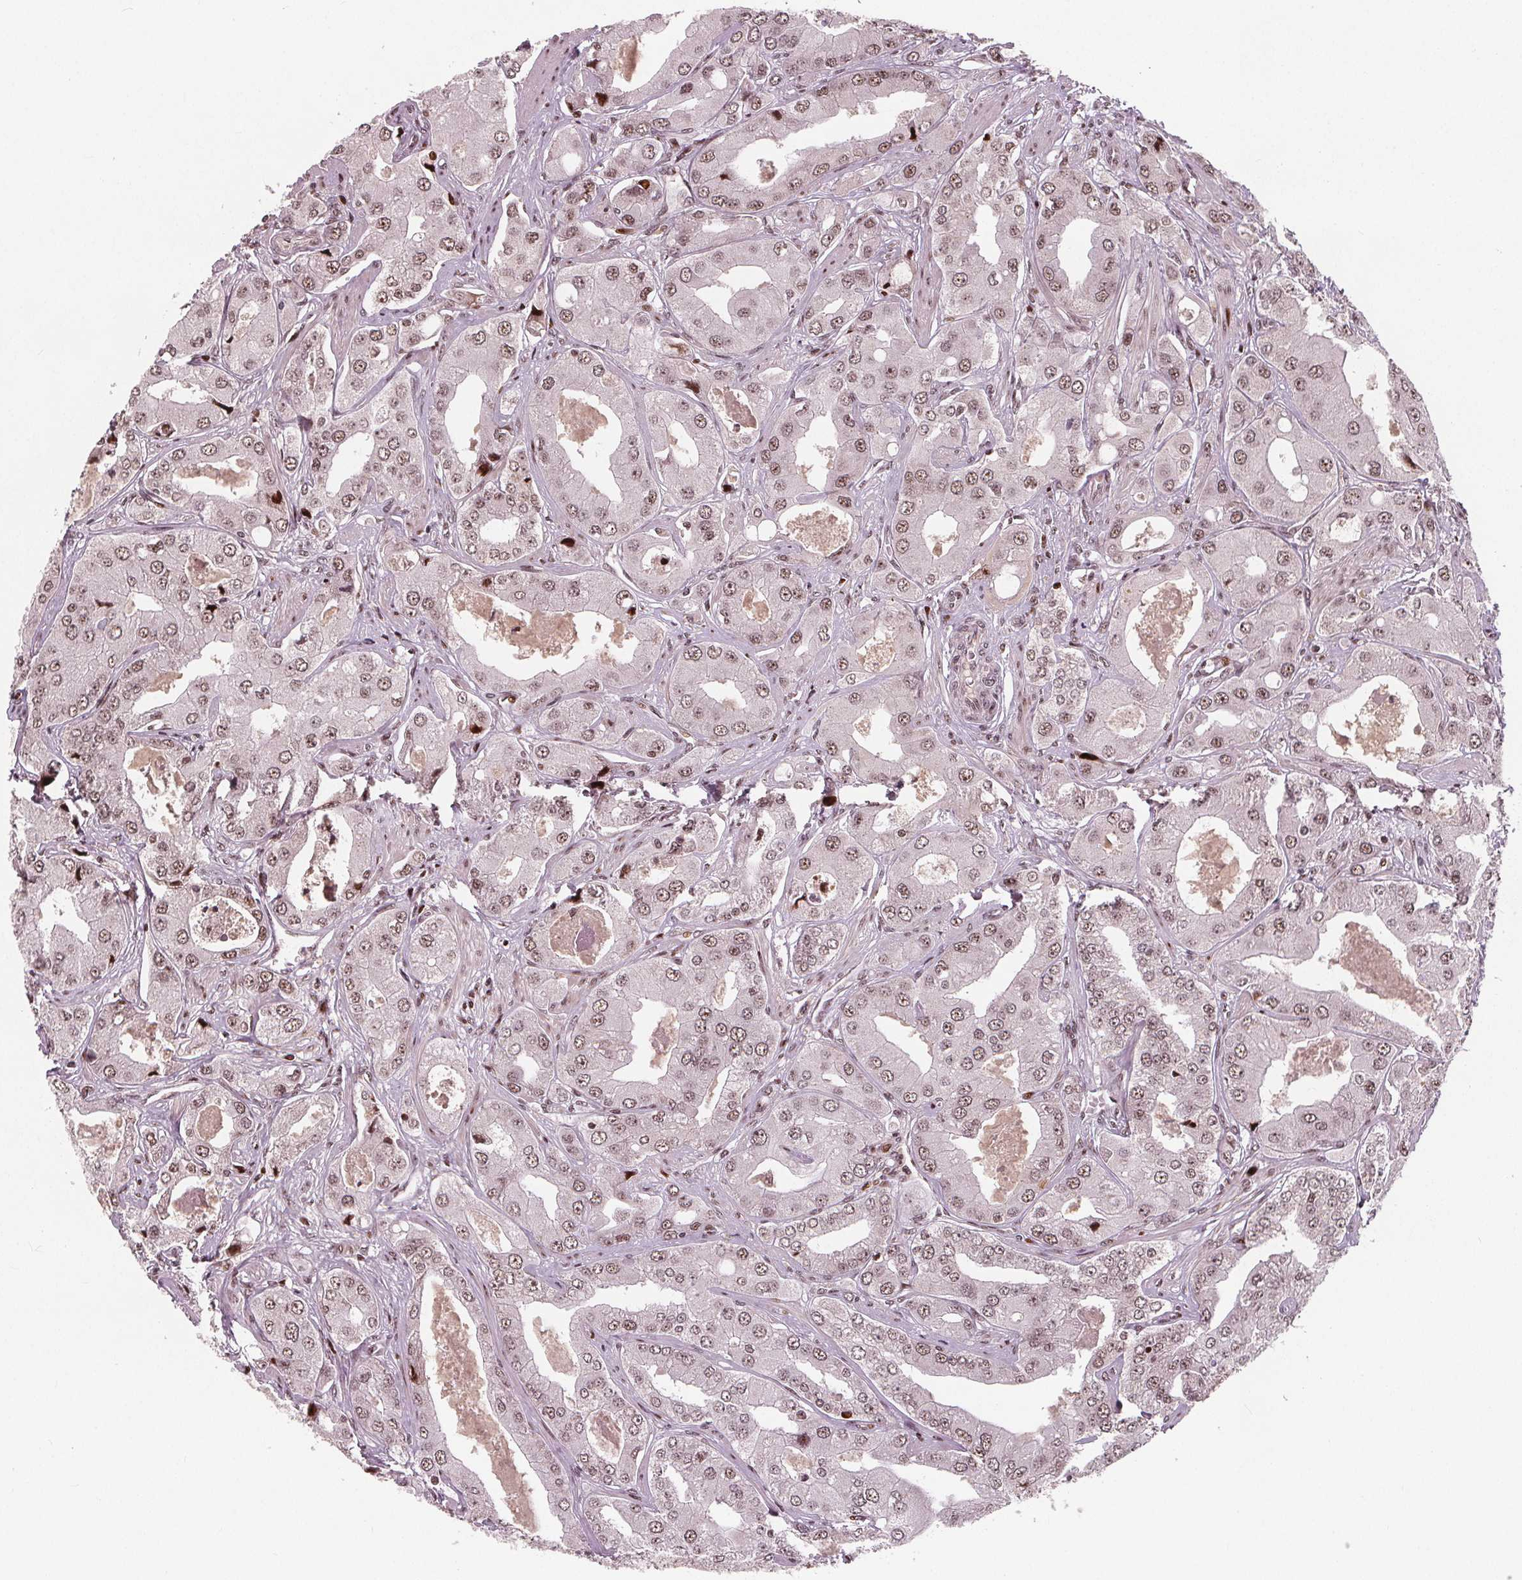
{"staining": {"intensity": "moderate", "quantity": "25%-75%", "location": "nuclear"}, "tissue": "prostate cancer", "cell_type": "Tumor cells", "image_type": "cancer", "snomed": [{"axis": "morphology", "description": "Adenocarcinoma, Low grade"}, {"axis": "topography", "description": "Prostate"}], "caption": "Tumor cells reveal medium levels of moderate nuclear expression in about 25%-75% of cells in adenocarcinoma (low-grade) (prostate).", "gene": "SNRNP35", "patient": {"sex": "male", "age": 60}}